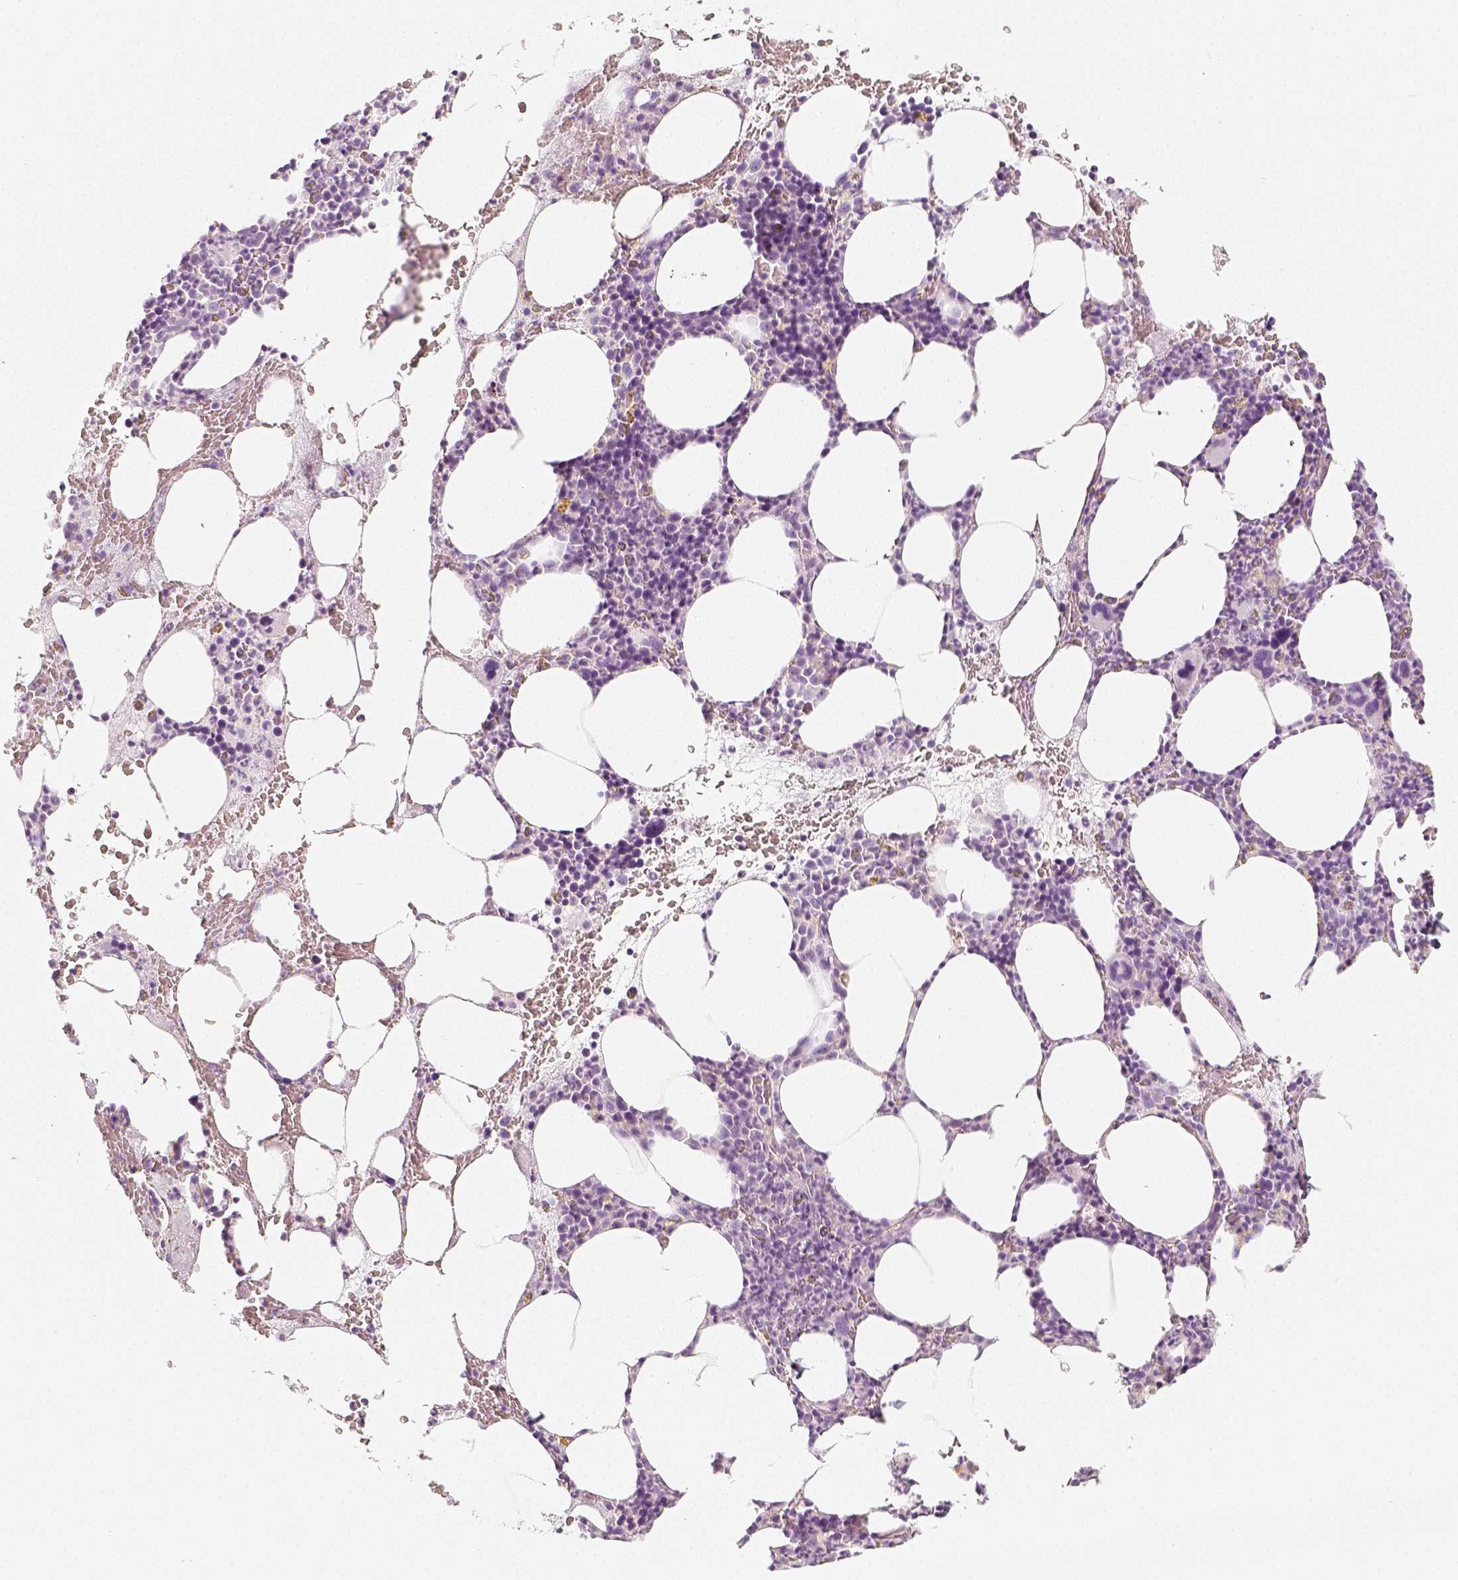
{"staining": {"intensity": "negative", "quantity": "none", "location": "none"}, "tissue": "bone marrow", "cell_type": "Hematopoietic cells", "image_type": "normal", "snomed": [{"axis": "morphology", "description": "Normal tissue, NOS"}, {"axis": "topography", "description": "Bone marrow"}], "caption": "DAB immunohistochemical staining of benign human bone marrow shows no significant staining in hematopoietic cells.", "gene": "NECAB2", "patient": {"sex": "male", "age": 89}}